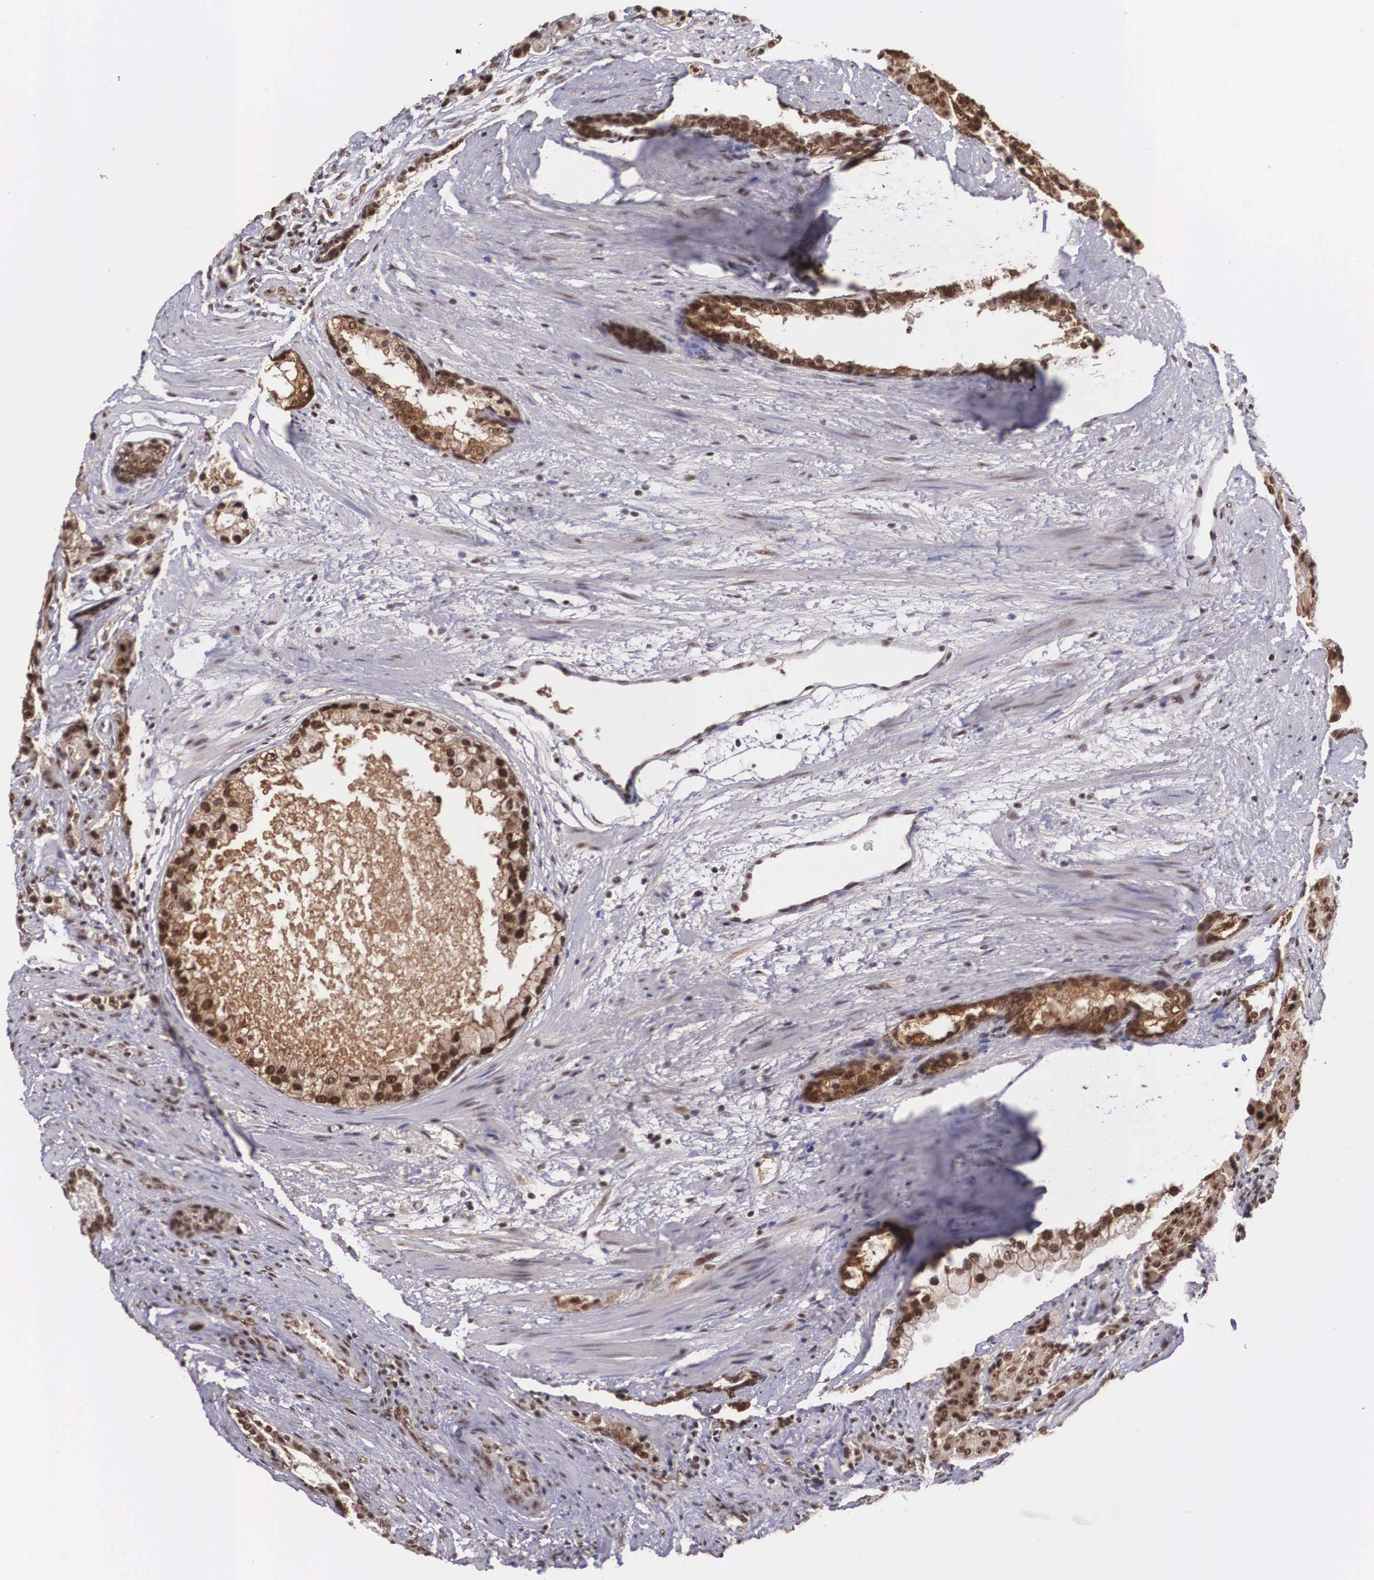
{"staining": {"intensity": "strong", "quantity": ">75%", "location": "cytoplasmic/membranous,nuclear"}, "tissue": "prostate cancer", "cell_type": "Tumor cells", "image_type": "cancer", "snomed": [{"axis": "morphology", "description": "Adenocarcinoma, Medium grade"}, {"axis": "topography", "description": "Prostate"}], "caption": "Prostate cancer stained with DAB (3,3'-diaminobenzidine) immunohistochemistry displays high levels of strong cytoplasmic/membranous and nuclear expression in about >75% of tumor cells.", "gene": "POLR2F", "patient": {"sex": "male", "age": 70}}